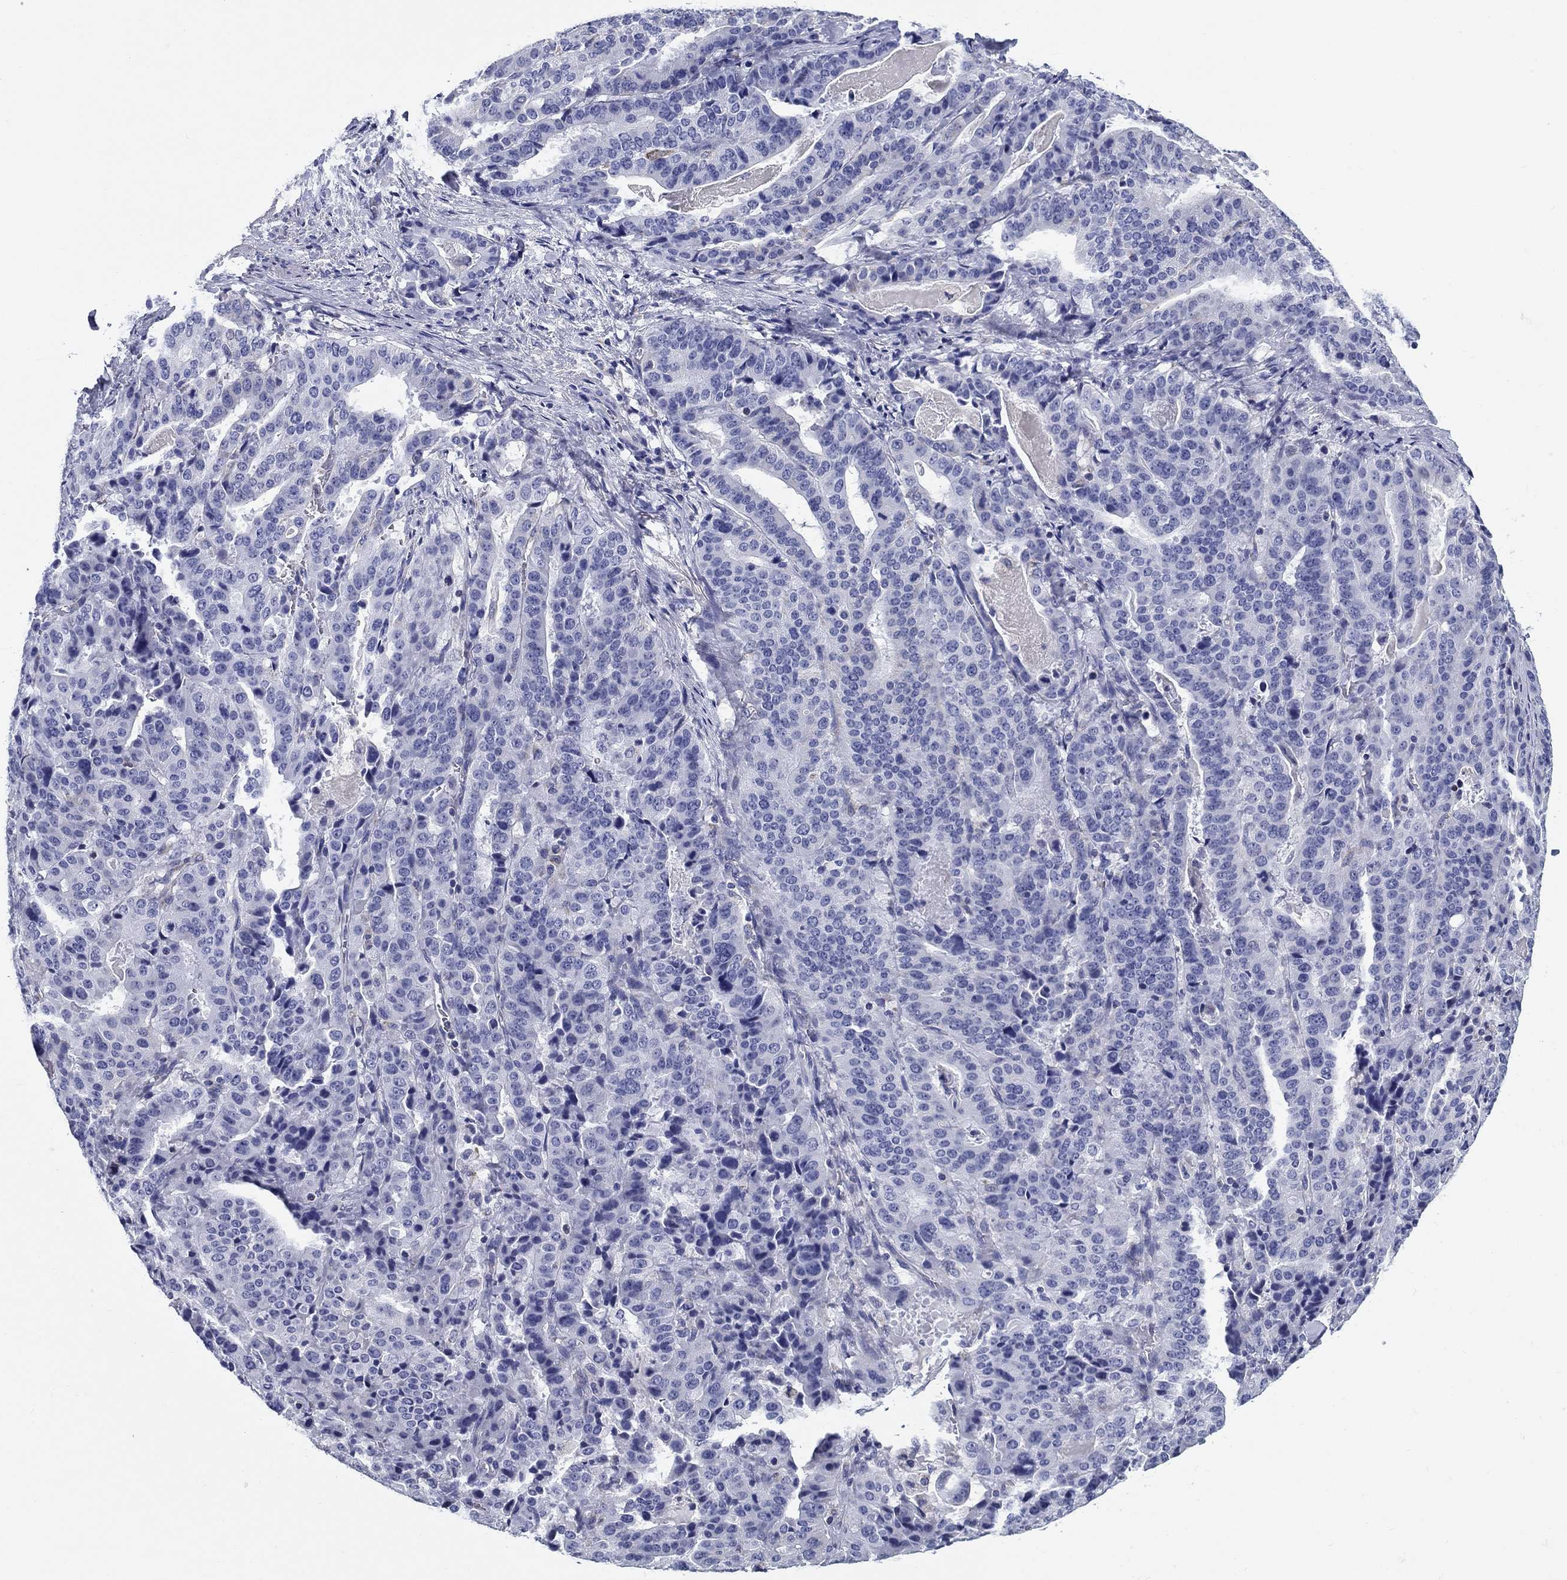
{"staining": {"intensity": "negative", "quantity": "none", "location": "none"}, "tissue": "stomach cancer", "cell_type": "Tumor cells", "image_type": "cancer", "snomed": [{"axis": "morphology", "description": "Adenocarcinoma, NOS"}, {"axis": "topography", "description": "Stomach"}], "caption": "Immunohistochemical staining of adenocarcinoma (stomach) reveals no significant expression in tumor cells.", "gene": "UPB1", "patient": {"sex": "male", "age": 48}}